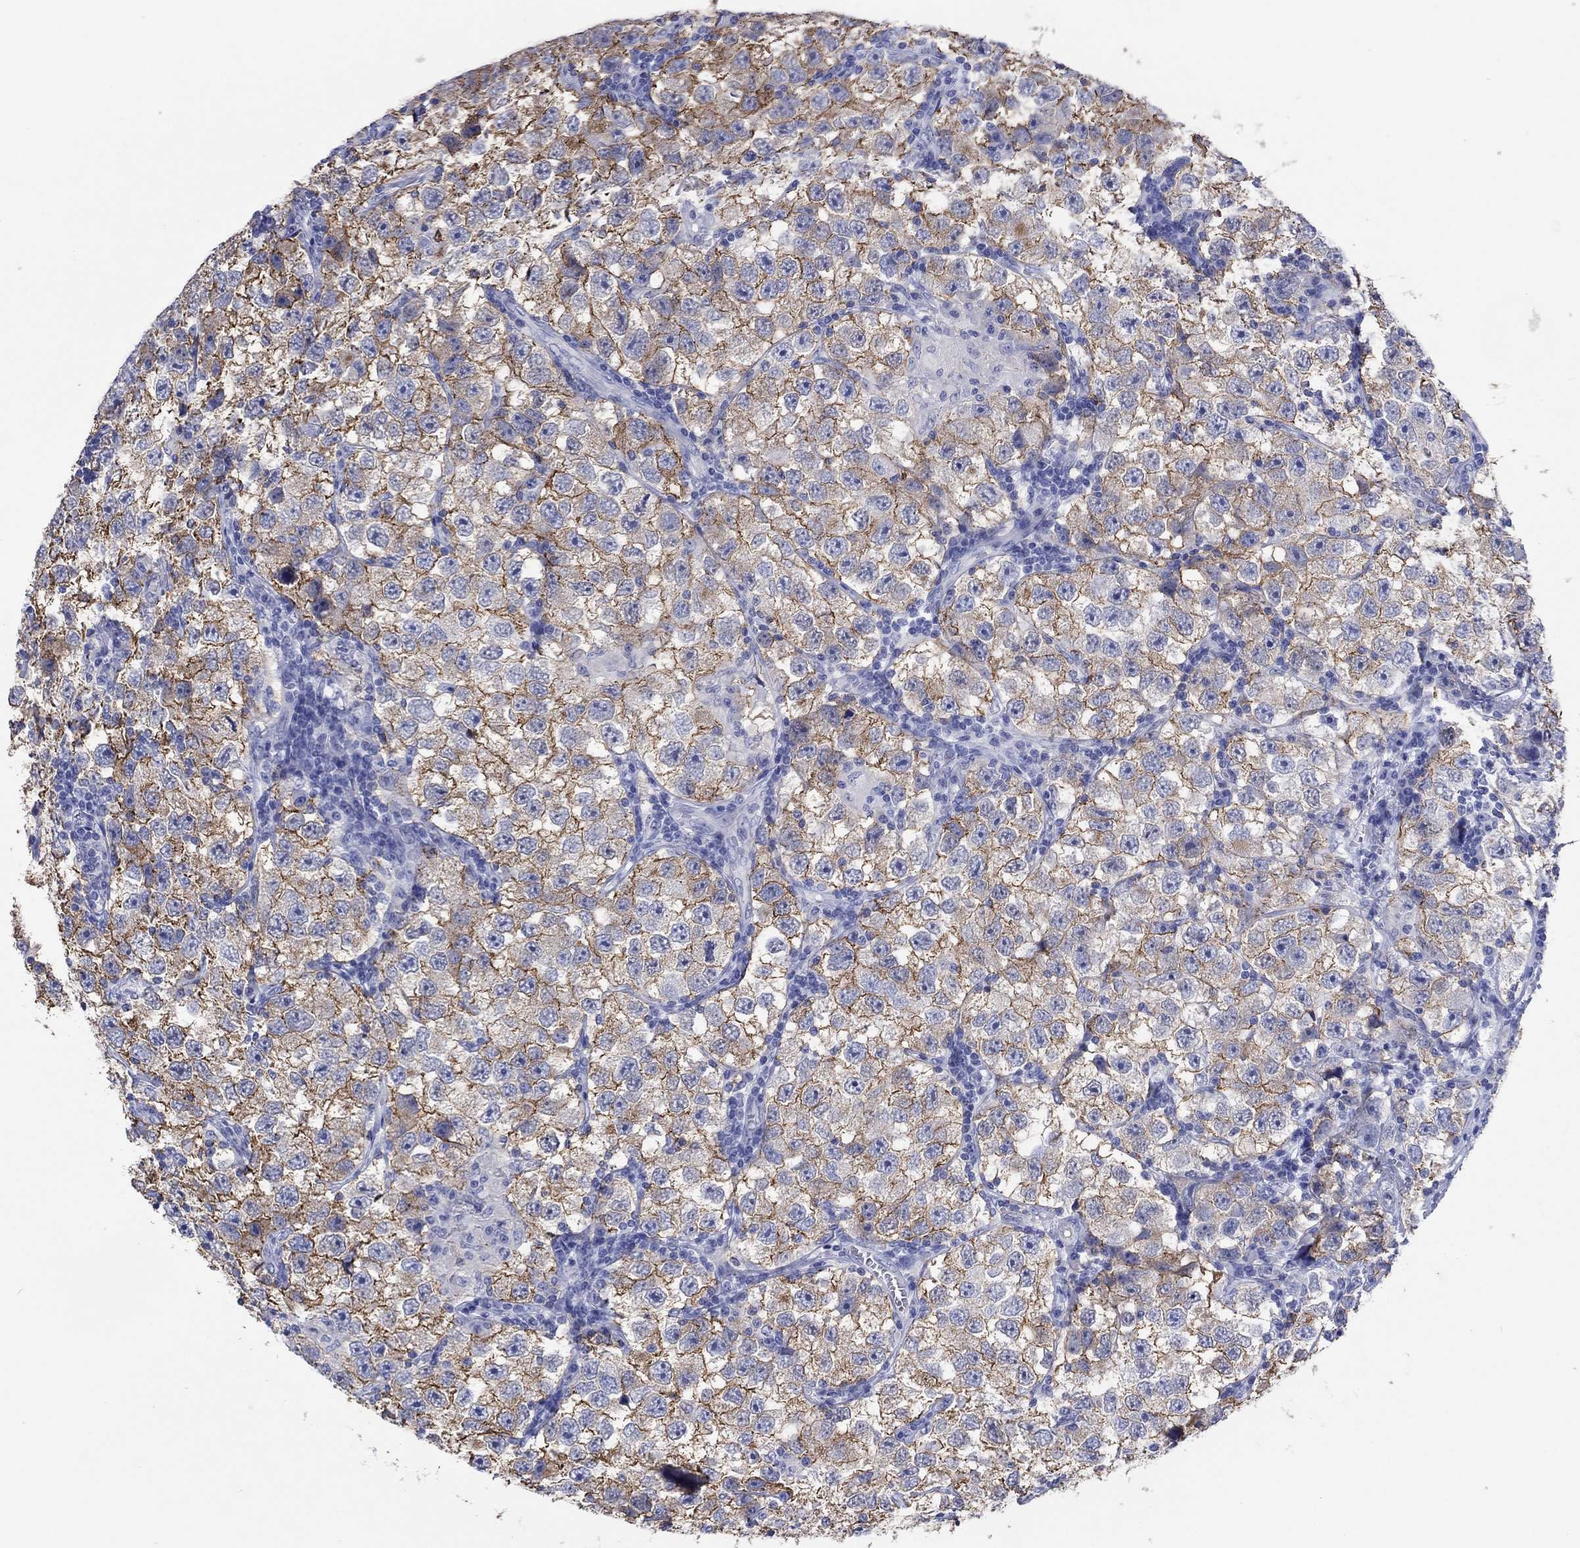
{"staining": {"intensity": "moderate", "quantity": ">75%", "location": "cytoplasmic/membranous"}, "tissue": "testis cancer", "cell_type": "Tumor cells", "image_type": "cancer", "snomed": [{"axis": "morphology", "description": "Seminoma, NOS"}, {"axis": "topography", "description": "Testis"}], "caption": "A brown stain highlights moderate cytoplasmic/membranous expression of a protein in testis cancer (seminoma) tumor cells. (DAB (3,3'-diaminobenzidine) IHC with brightfield microscopy, high magnification).", "gene": "ERICH3", "patient": {"sex": "male", "age": 26}}